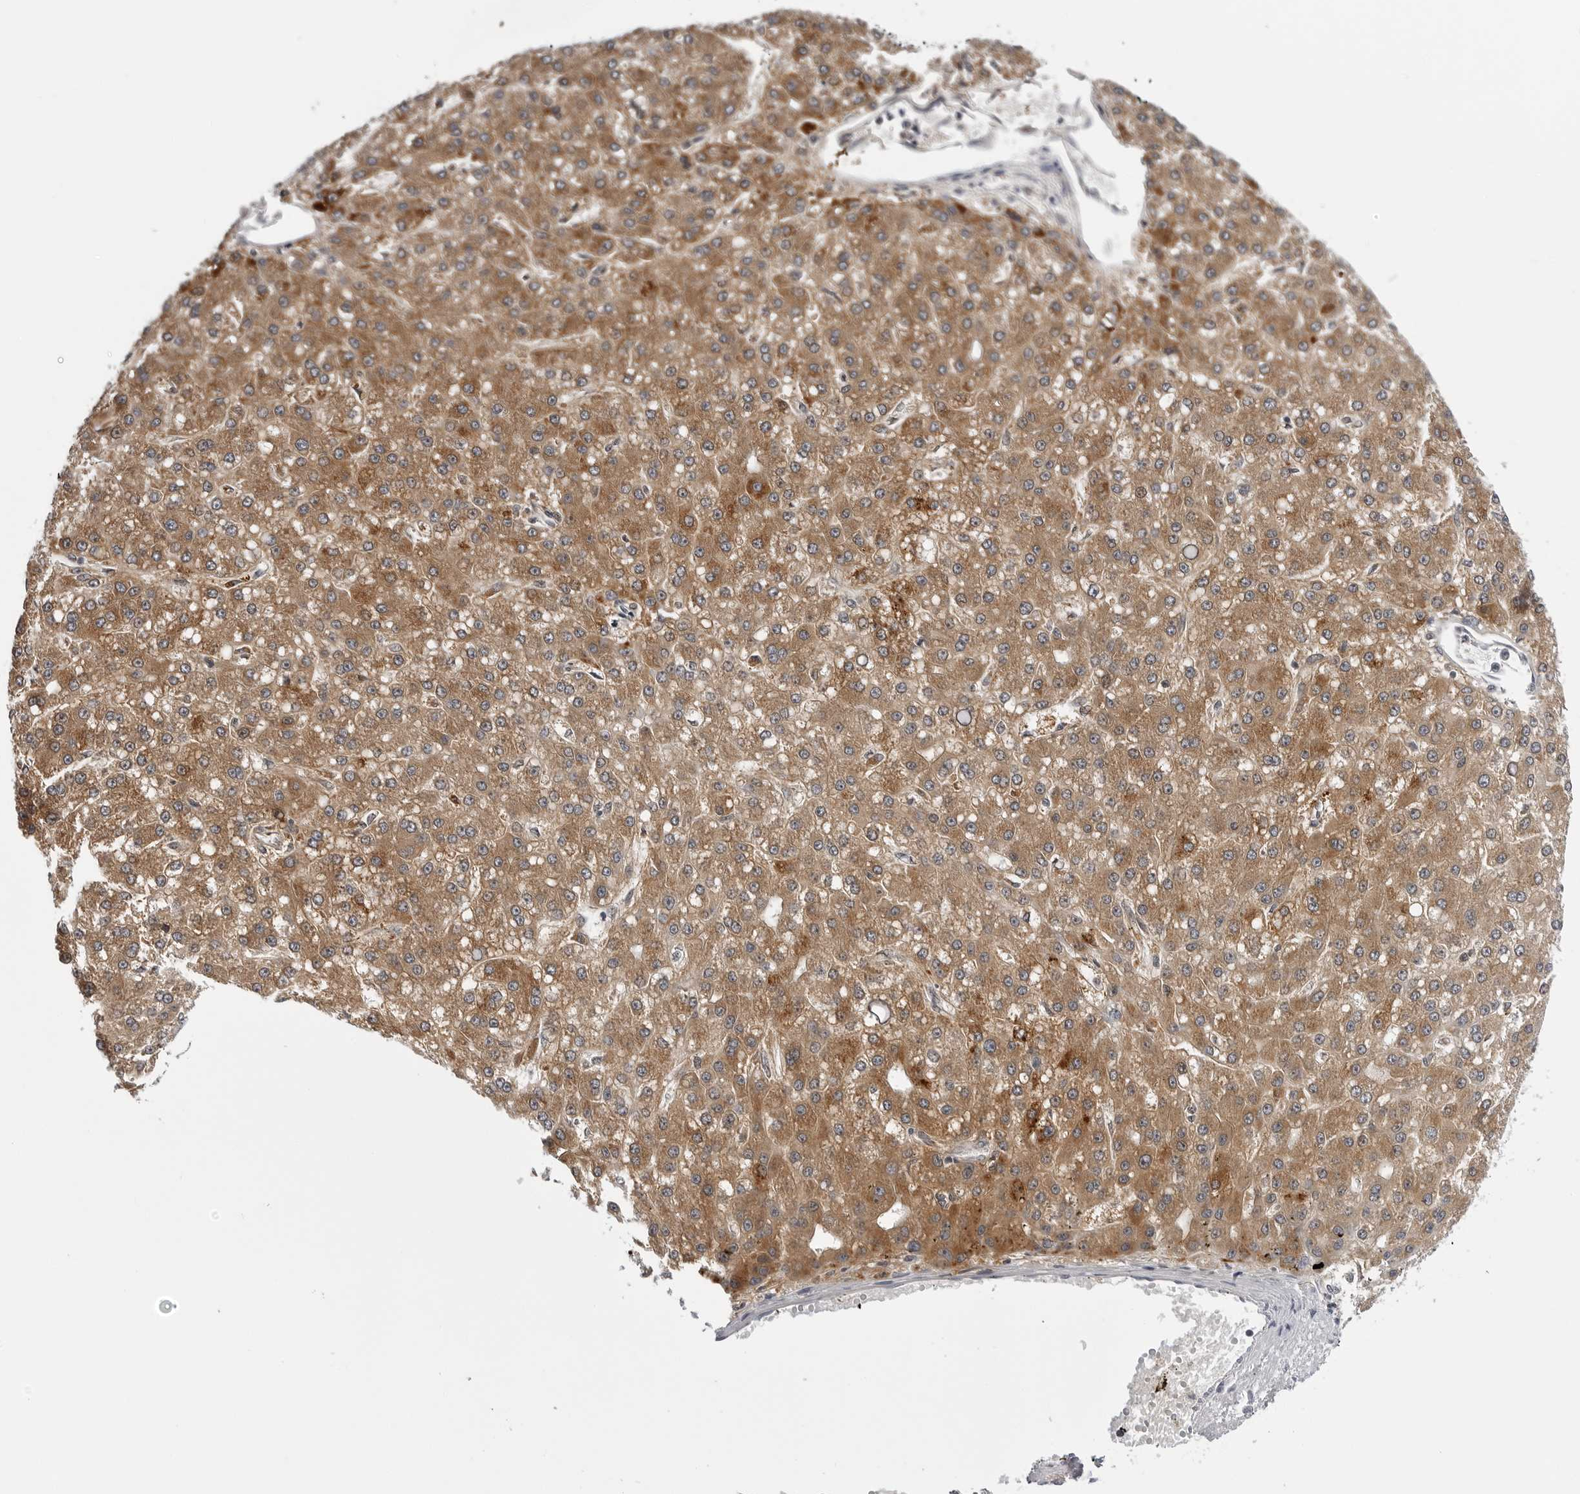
{"staining": {"intensity": "moderate", "quantity": ">75%", "location": "cytoplasmic/membranous"}, "tissue": "liver cancer", "cell_type": "Tumor cells", "image_type": "cancer", "snomed": [{"axis": "morphology", "description": "Carcinoma, Hepatocellular, NOS"}, {"axis": "topography", "description": "Liver"}], "caption": "This is a photomicrograph of immunohistochemistry (IHC) staining of liver hepatocellular carcinoma, which shows moderate positivity in the cytoplasmic/membranous of tumor cells.", "gene": "CDK20", "patient": {"sex": "male", "age": 67}}